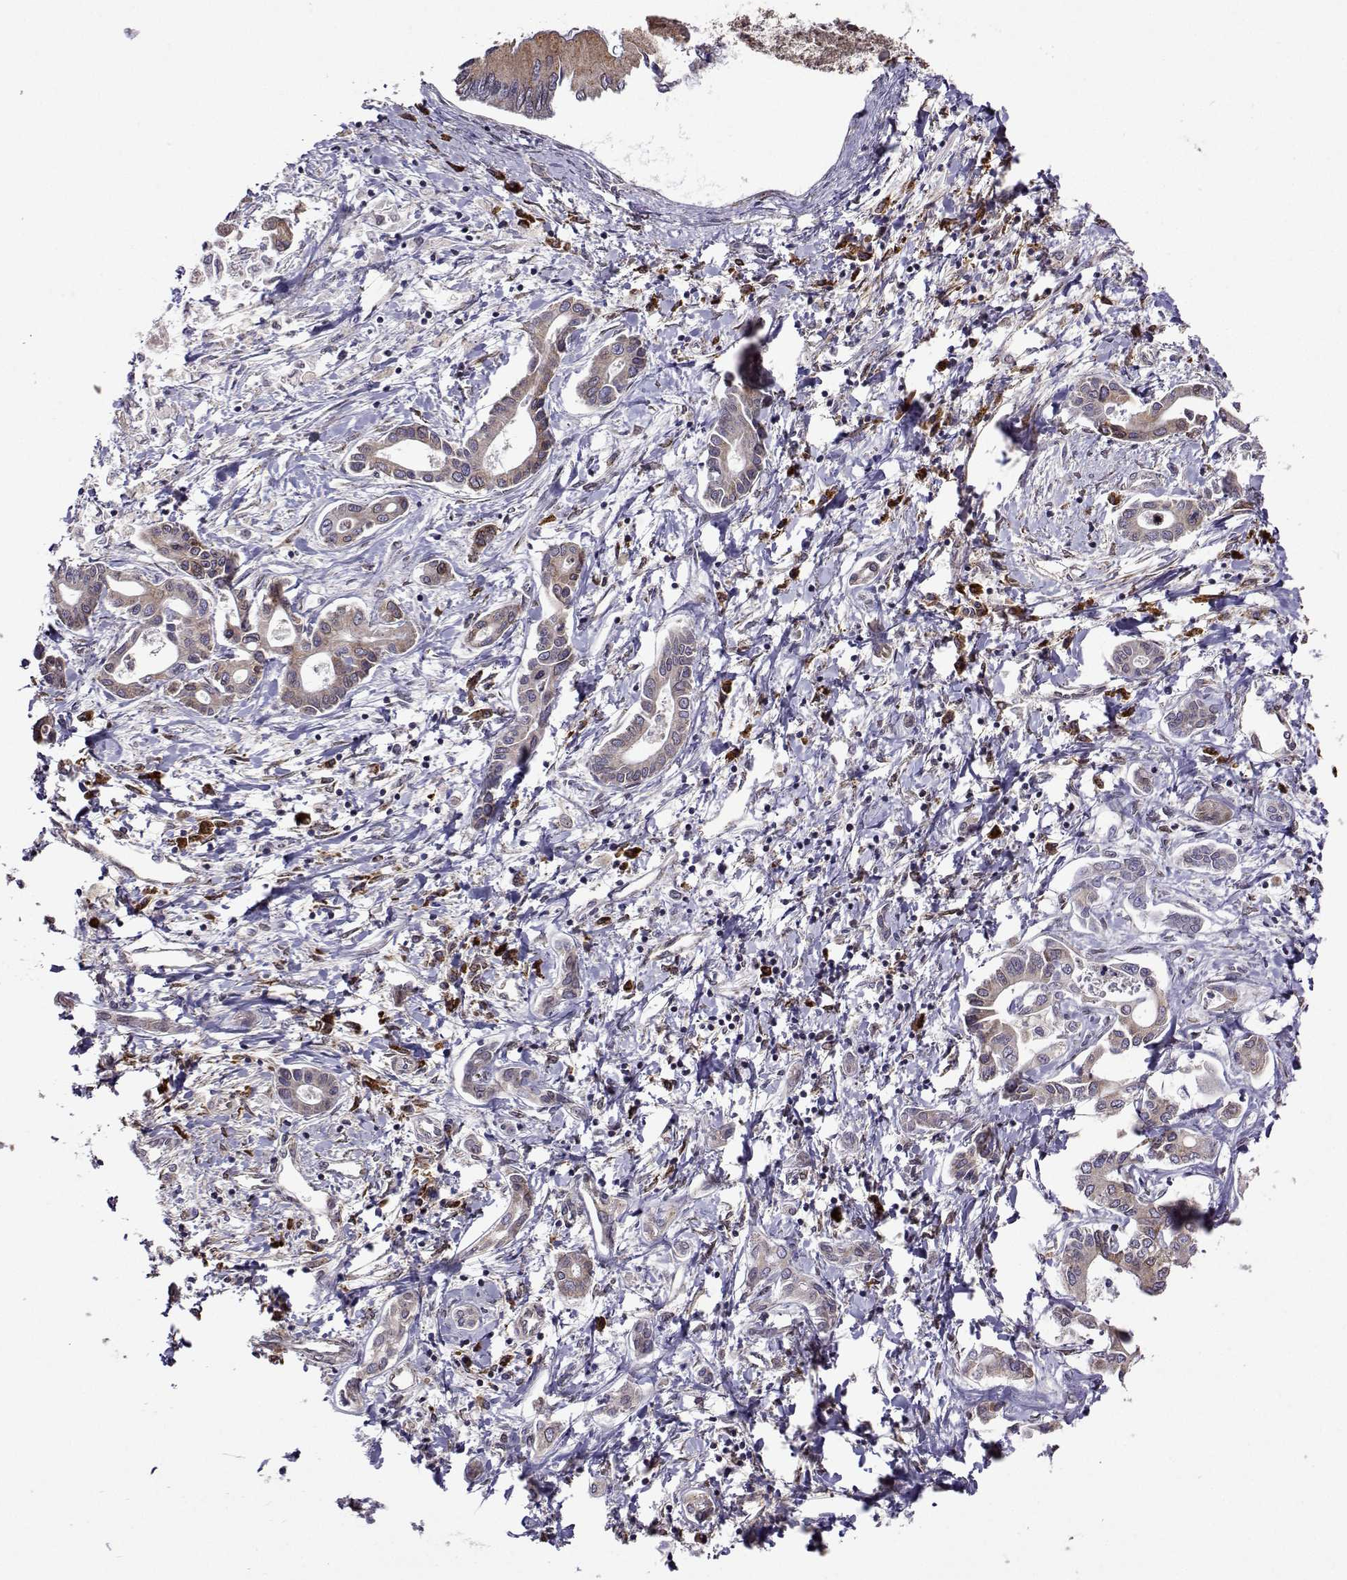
{"staining": {"intensity": "weak", "quantity": "25%-75%", "location": "cytoplasmic/membranous"}, "tissue": "liver cancer", "cell_type": "Tumor cells", "image_type": "cancer", "snomed": [{"axis": "morphology", "description": "Cholangiocarcinoma"}, {"axis": "topography", "description": "Liver"}], "caption": "High-power microscopy captured an immunohistochemistry histopathology image of liver cholangiocarcinoma, revealing weak cytoplasmic/membranous expression in about 25%-75% of tumor cells.", "gene": "PGRMC2", "patient": {"sex": "male", "age": 66}}